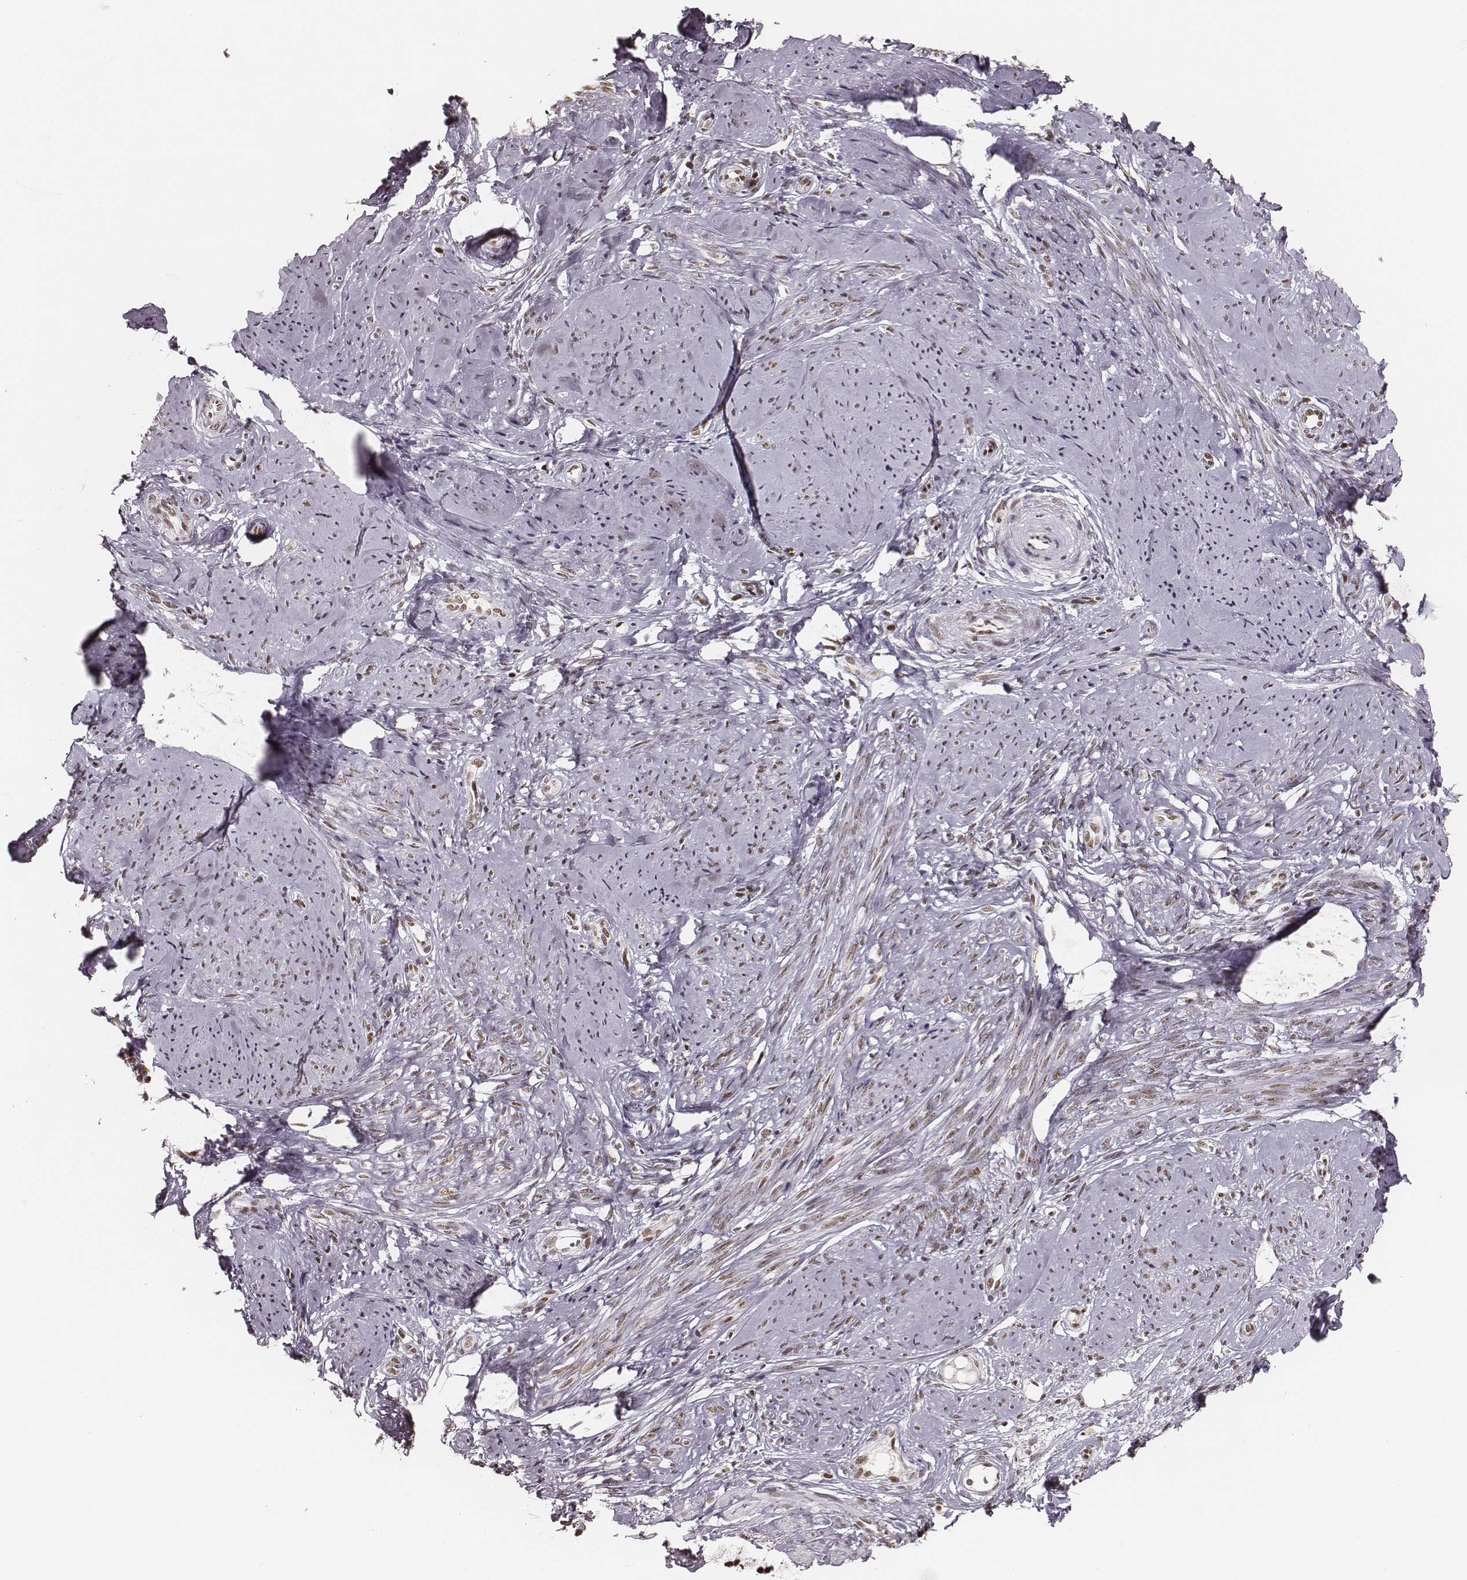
{"staining": {"intensity": "moderate", "quantity": ">75%", "location": "nuclear"}, "tissue": "smooth muscle", "cell_type": "Smooth muscle cells", "image_type": "normal", "snomed": [{"axis": "morphology", "description": "Normal tissue, NOS"}, {"axis": "topography", "description": "Smooth muscle"}], "caption": "Smooth muscle stained with immunohistochemistry (IHC) shows moderate nuclear positivity in approximately >75% of smooth muscle cells.", "gene": "PARP1", "patient": {"sex": "female", "age": 48}}